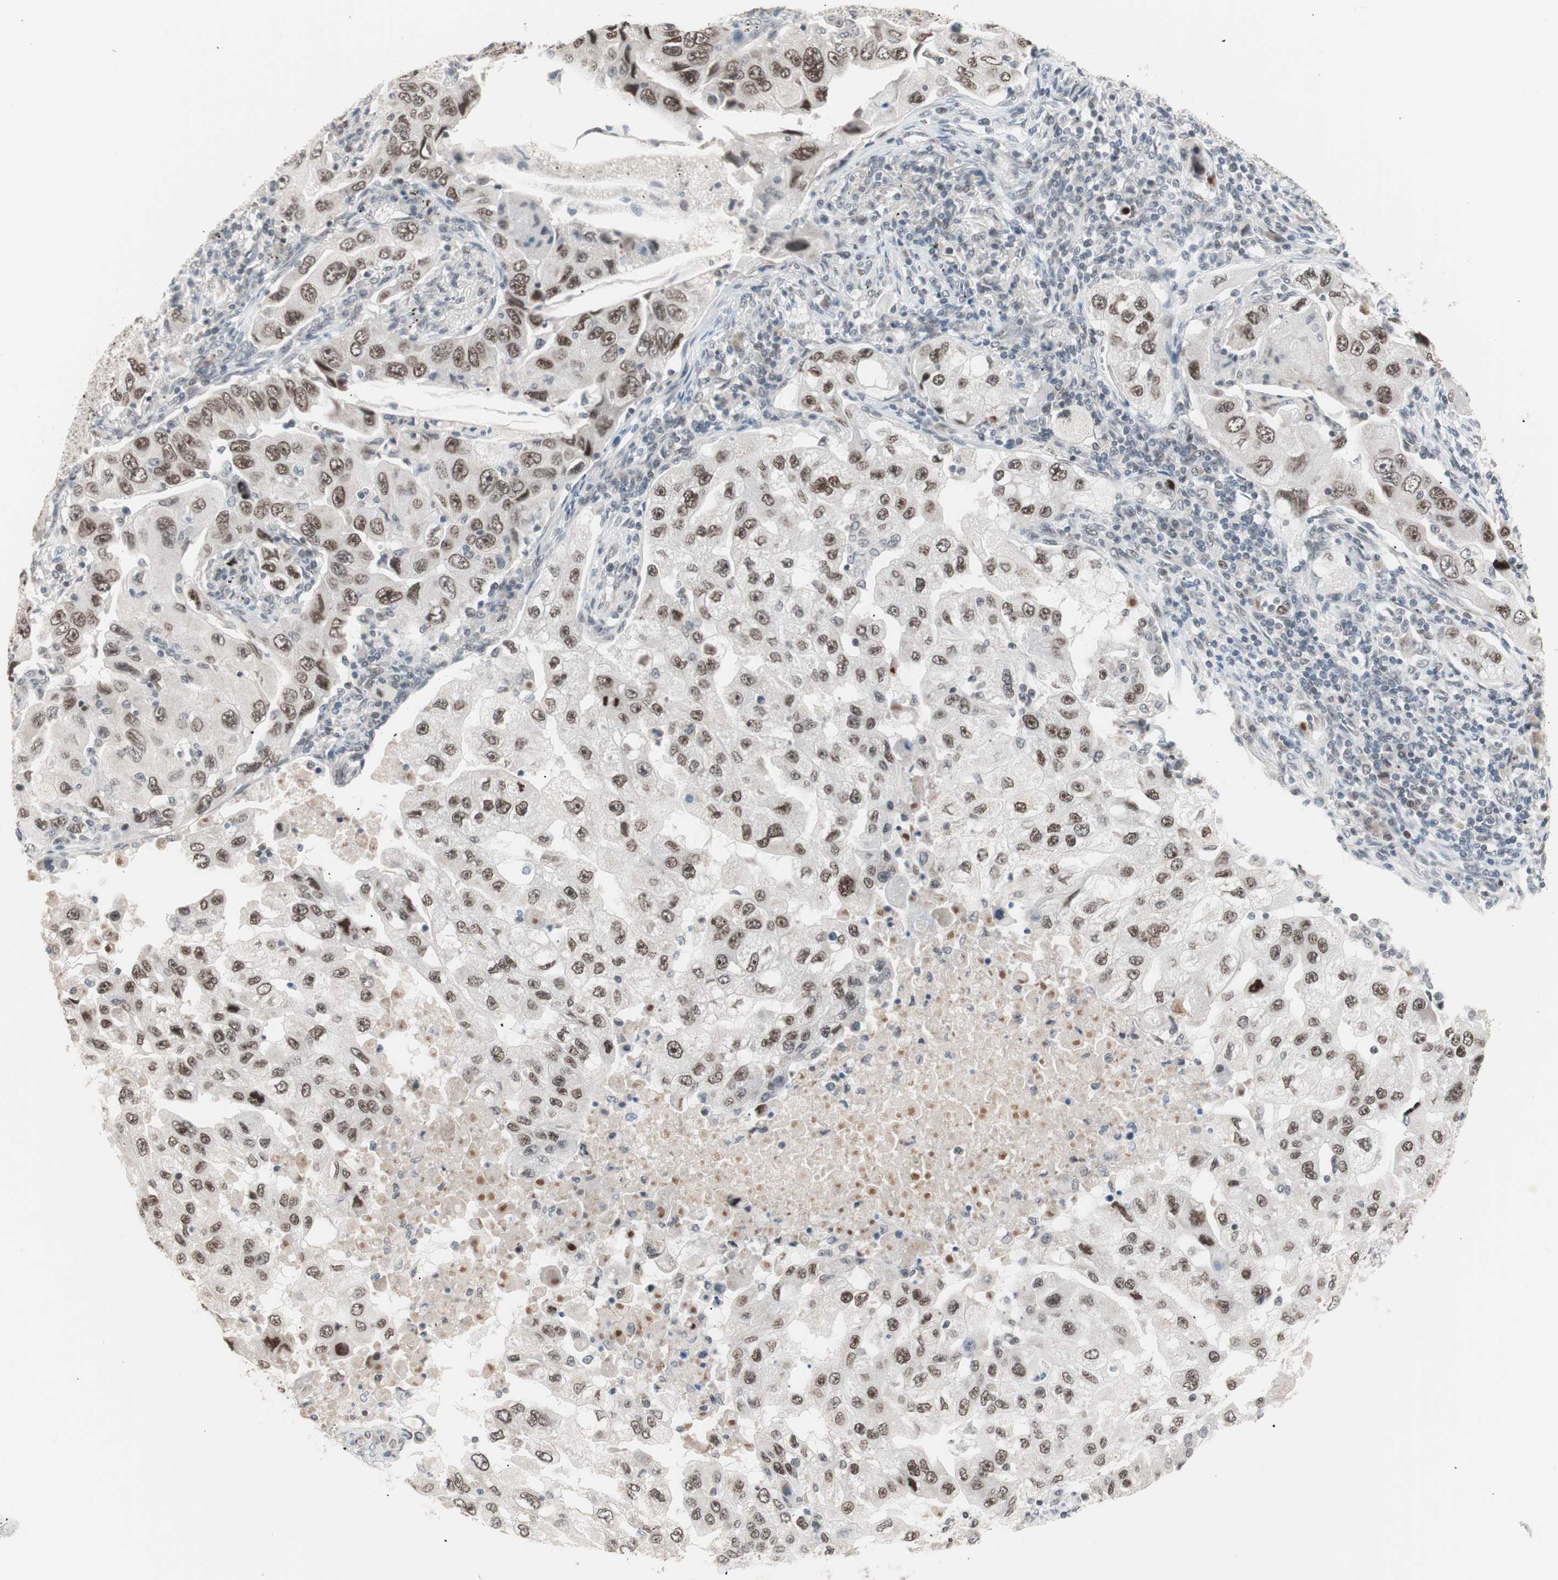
{"staining": {"intensity": "moderate", "quantity": ">75%", "location": "nuclear"}, "tissue": "lung cancer", "cell_type": "Tumor cells", "image_type": "cancer", "snomed": [{"axis": "morphology", "description": "Adenocarcinoma, NOS"}, {"axis": "topography", "description": "Lung"}], "caption": "Moderate nuclear expression is seen in about >75% of tumor cells in lung adenocarcinoma.", "gene": "LIG3", "patient": {"sex": "female", "age": 65}}